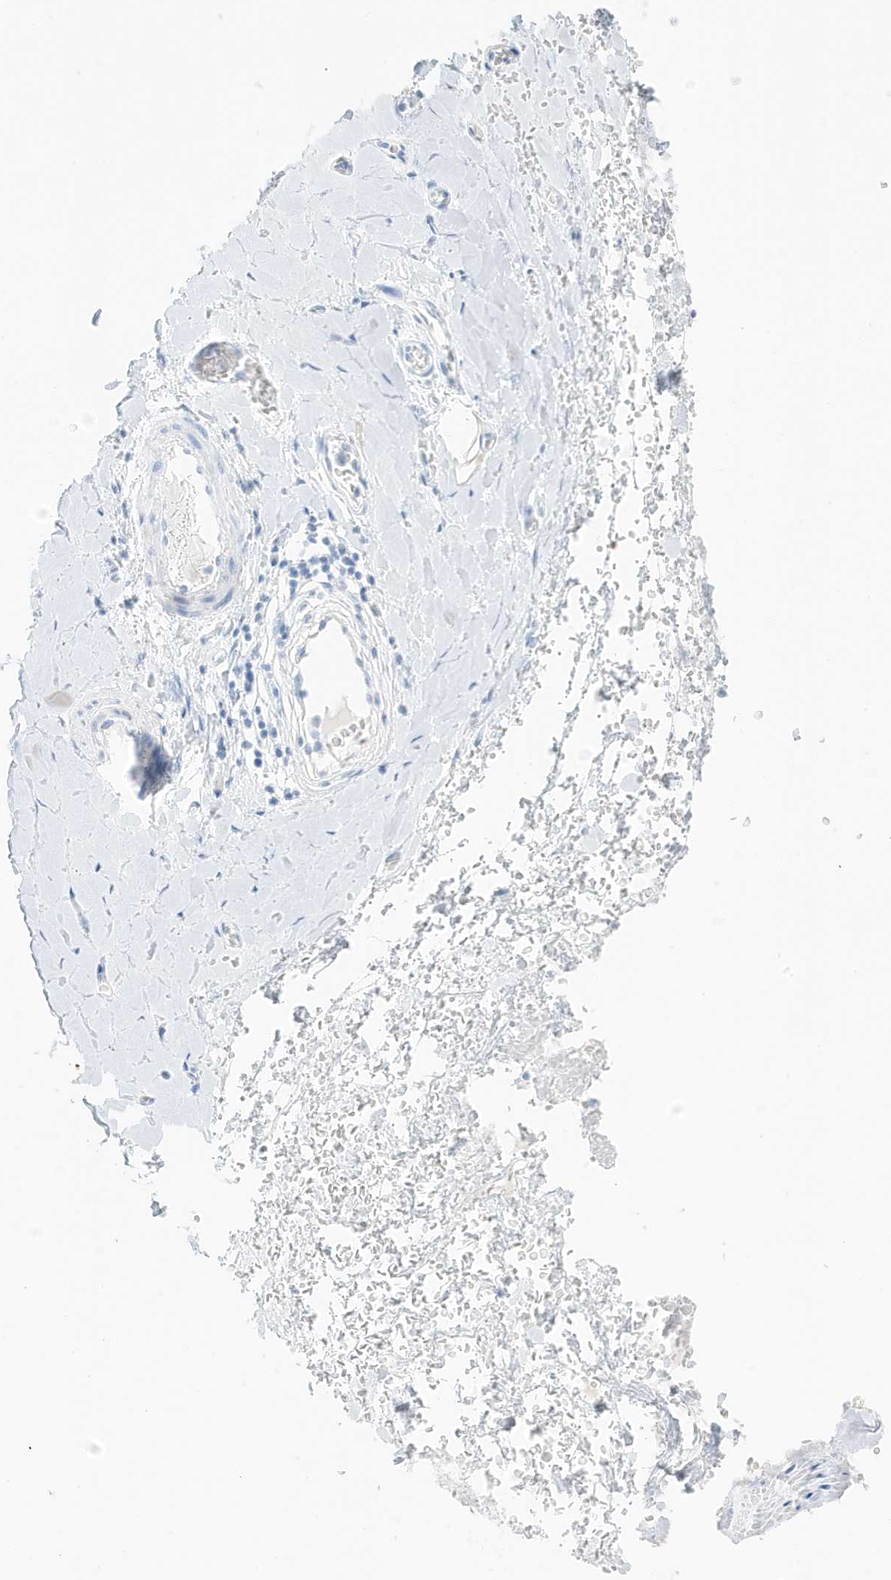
{"staining": {"intensity": "negative", "quantity": "none", "location": "none"}, "tissue": "adipose tissue", "cell_type": "Adipocytes", "image_type": "normal", "snomed": [{"axis": "morphology", "description": "Normal tissue, NOS"}, {"axis": "morphology", "description": "Adenocarcinoma, NOS"}, {"axis": "topography", "description": "Stomach, upper"}, {"axis": "topography", "description": "Peripheral nerve tissue"}], "caption": "An immunohistochemistry photomicrograph of unremarkable adipose tissue is shown. There is no staining in adipocytes of adipose tissue.", "gene": "SLC22A13", "patient": {"sex": "male", "age": 62}}